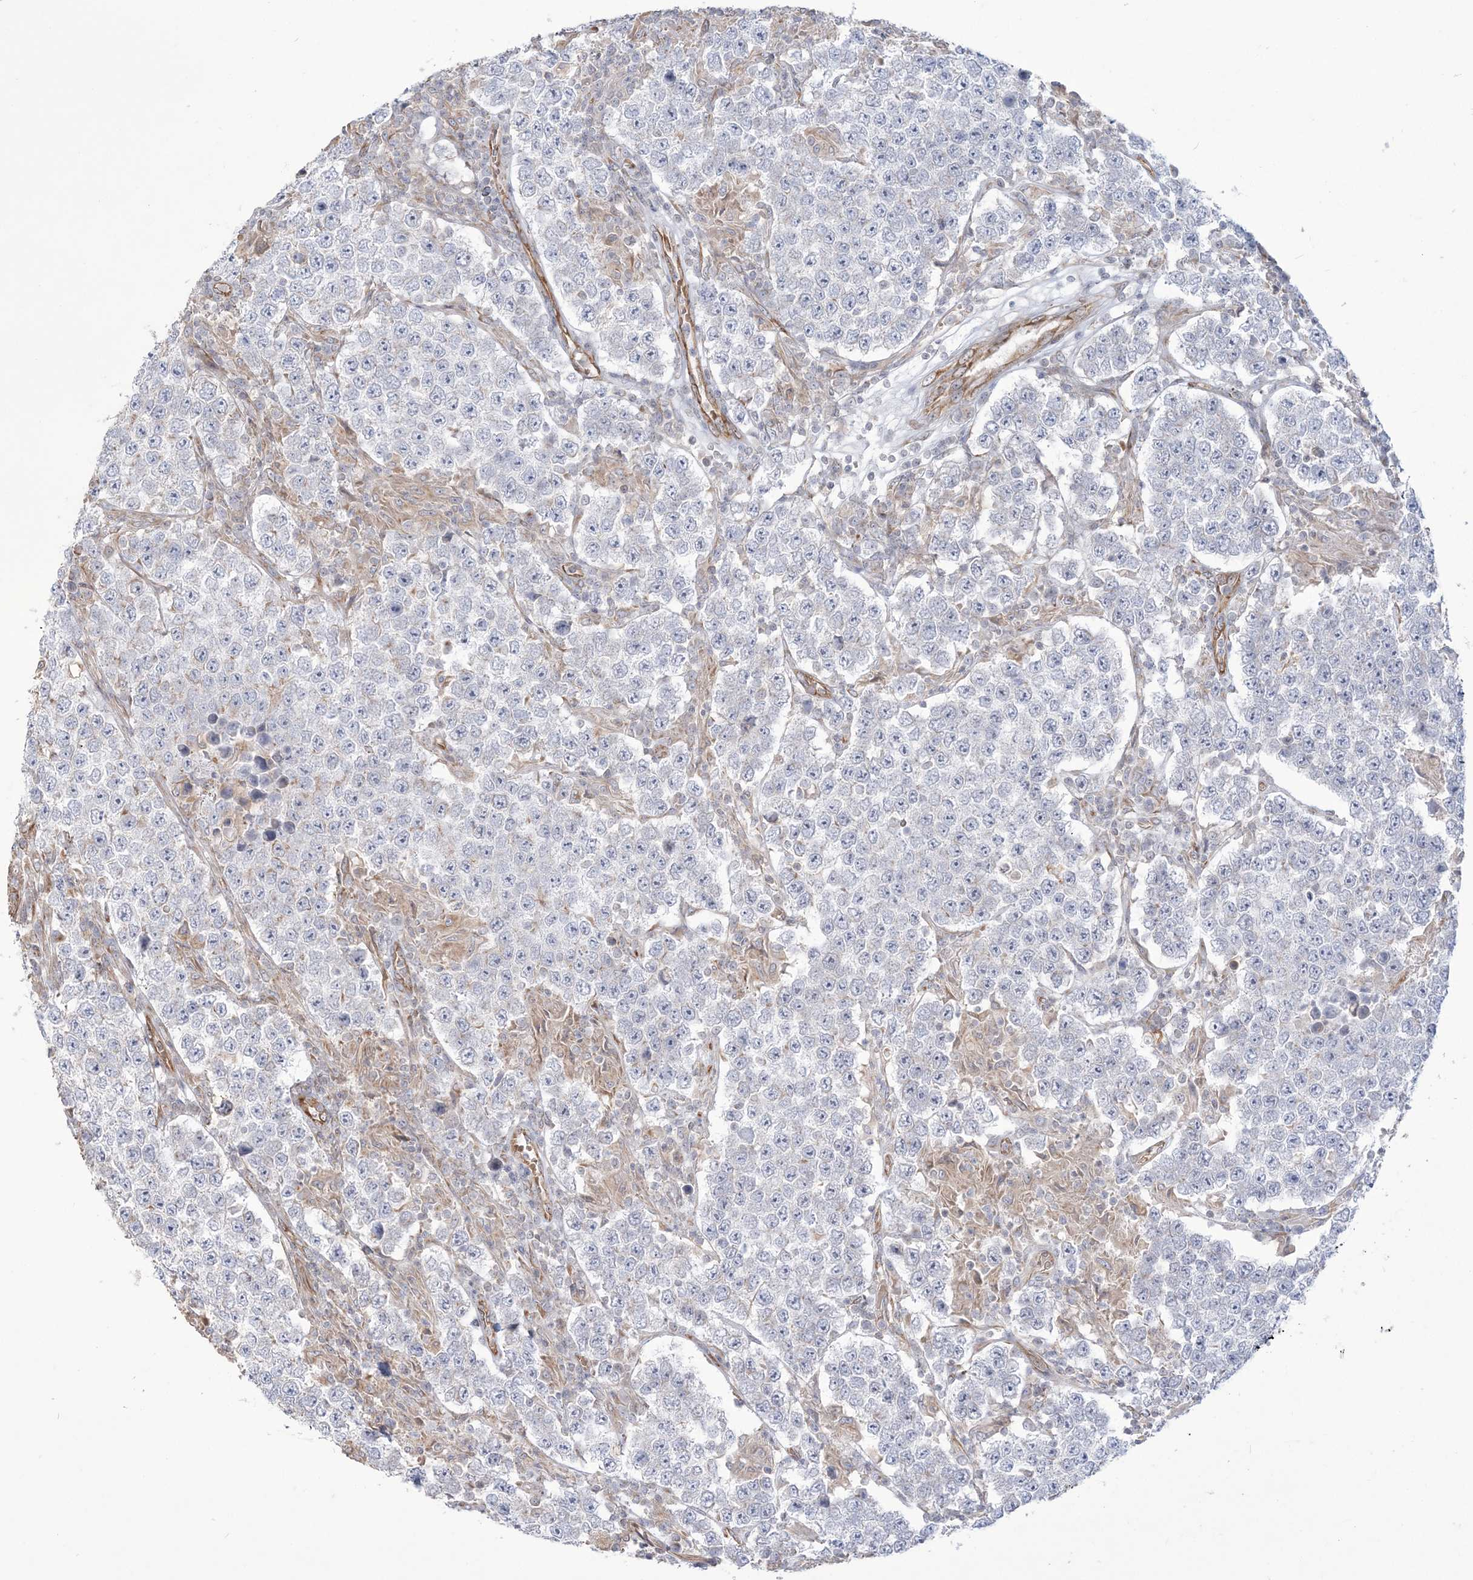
{"staining": {"intensity": "negative", "quantity": "none", "location": "none"}, "tissue": "testis cancer", "cell_type": "Tumor cells", "image_type": "cancer", "snomed": [{"axis": "morphology", "description": "Normal tissue, NOS"}, {"axis": "morphology", "description": "Urothelial carcinoma, High grade"}, {"axis": "morphology", "description": "Seminoma, NOS"}, {"axis": "morphology", "description": "Carcinoma, Embryonal, NOS"}, {"axis": "topography", "description": "Urinary bladder"}, {"axis": "topography", "description": "Testis"}], "caption": "Tumor cells are negative for brown protein staining in testis seminoma.", "gene": "ZNF821", "patient": {"sex": "male", "age": 41}}